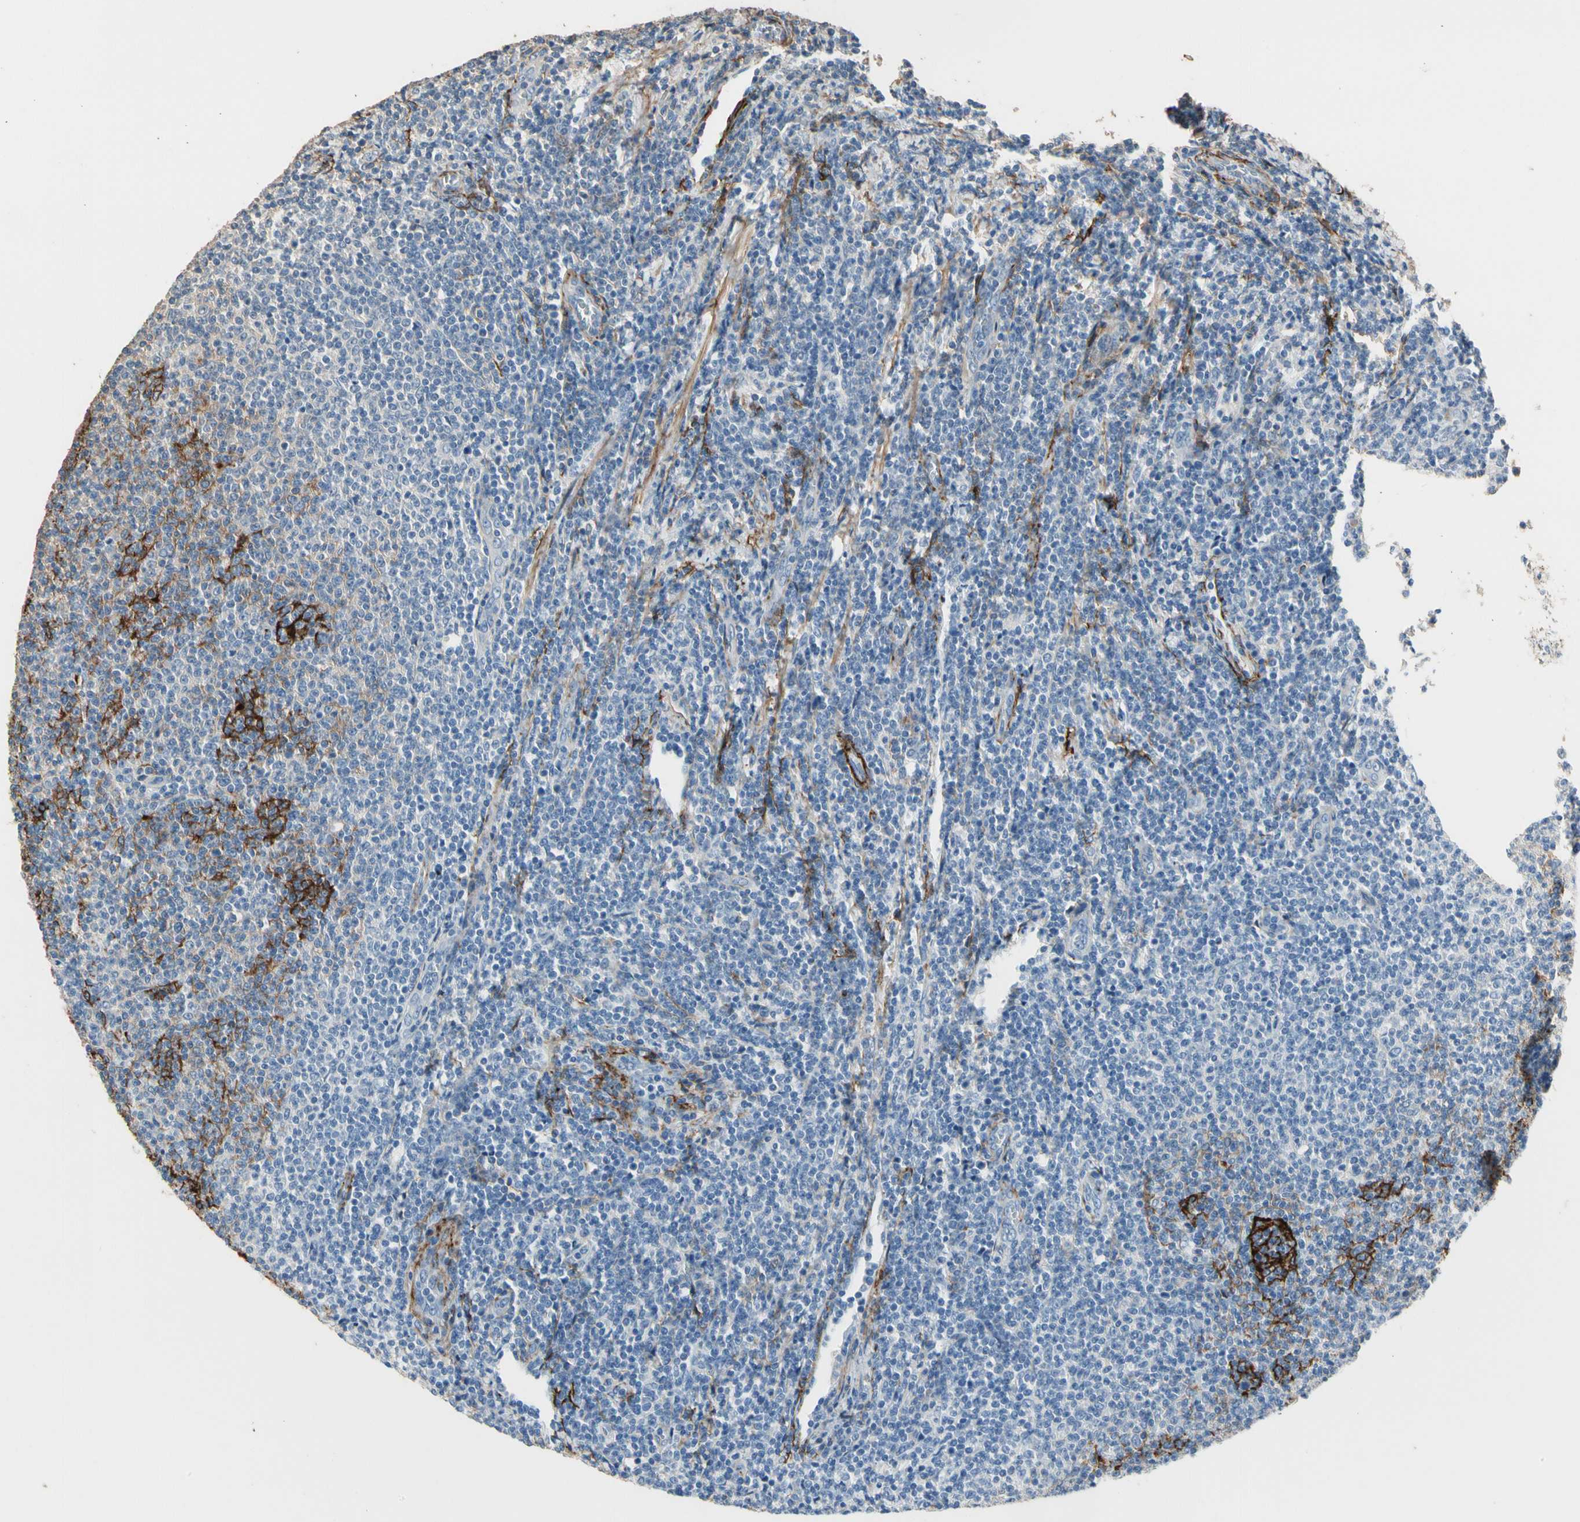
{"staining": {"intensity": "negative", "quantity": "none", "location": "none"}, "tissue": "lymphoma", "cell_type": "Tumor cells", "image_type": "cancer", "snomed": [{"axis": "morphology", "description": "Malignant lymphoma, non-Hodgkin's type, Low grade"}, {"axis": "topography", "description": "Lymph node"}], "caption": "This micrograph is of low-grade malignant lymphoma, non-Hodgkin's type stained with IHC to label a protein in brown with the nuclei are counter-stained blue. There is no staining in tumor cells. (Stains: DAB (3,3'-diaminobenzidine) IHC with hematoxylin counter stain, Microscopy: brightfield microscopy at high magnification).", "gene": "SUSD2", "patient": {"sex": "male", "age": 66}}